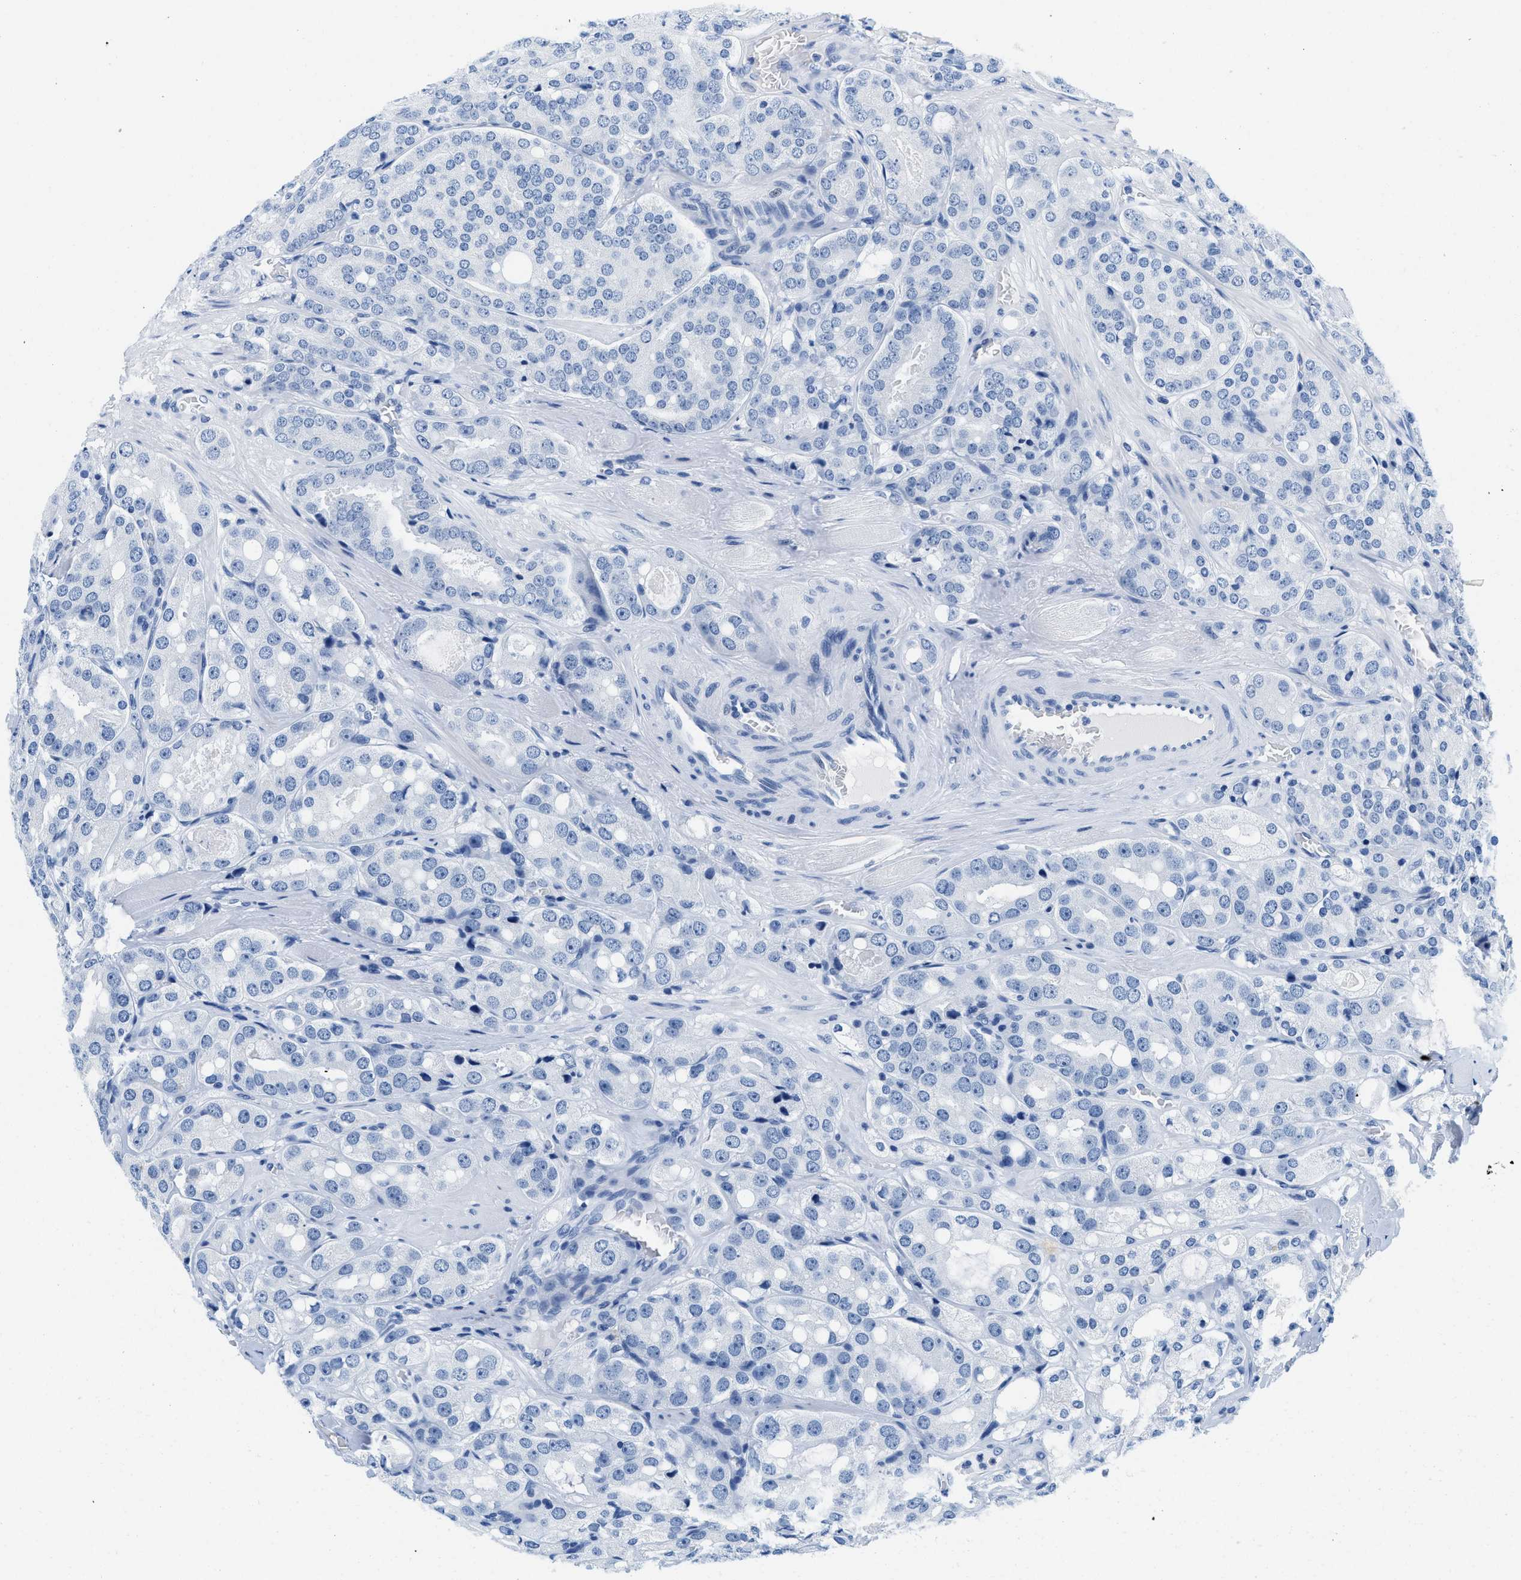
{"staining": {"intensity": "negative", "quantity": "none", "location": "none"}, "tissue": "prostate cancer", "cell_type": "Tumor cells", "image_type": "cancer", "snomed": [{"axis": "morphology", "description": "Adenocarcinoma, High grade"}, {"axis": "topography", "description": "Prostate"}], "caption": "The image shows no staining of tumor cells in adenocarcinoma (high-grade) (prostate).", "gene": "GSN", "patient": {"sex": "male", "age": 65}}